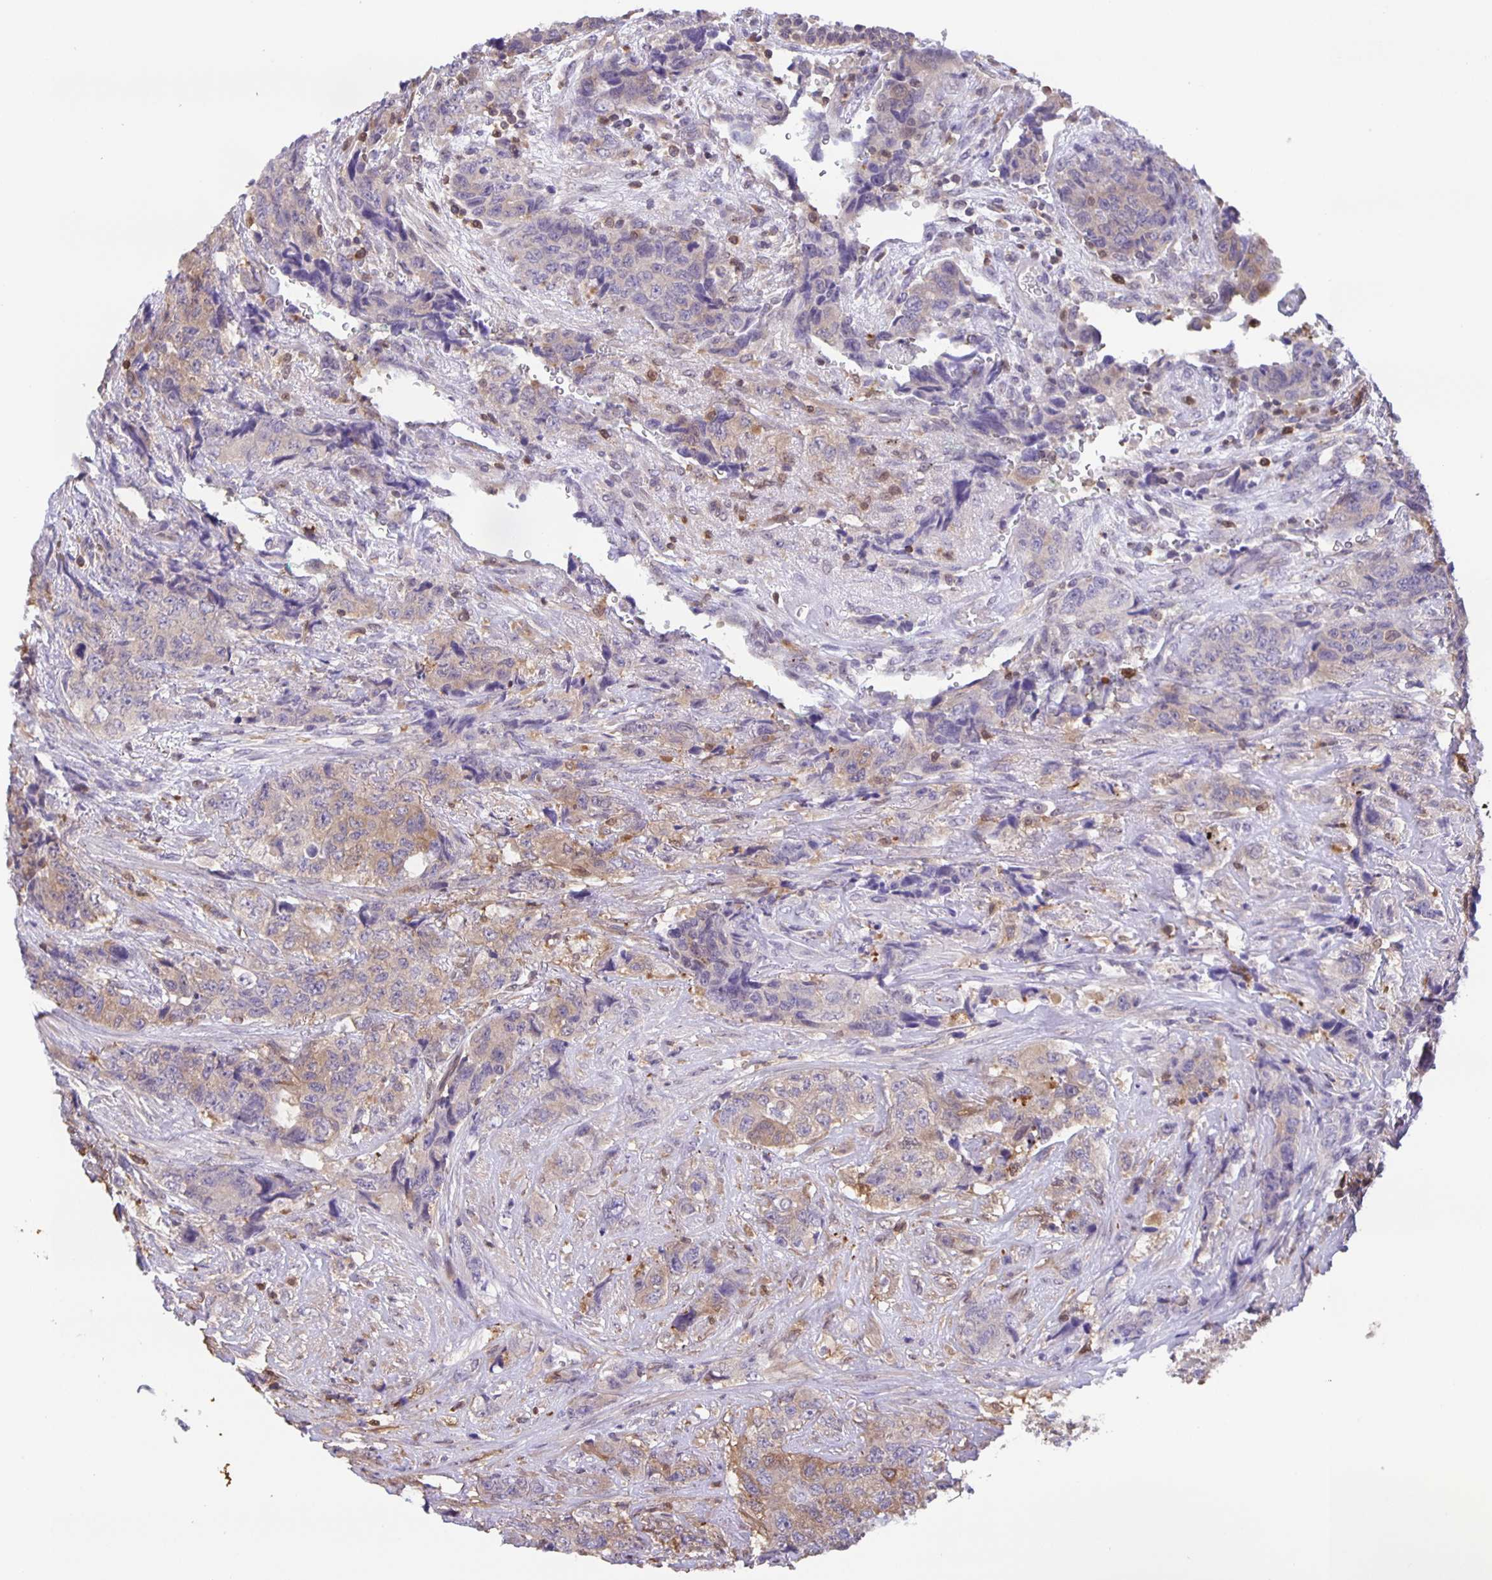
{"staining": {"intensity": "weak", "quantity": "<25%", "location": "cytoplasmic/membranous"}, "tissue": "urothelial cancer", "cell_type": "Tumor cells", "image_type": "cancer", "snomed": [{"axis": "morphology", "description": "Urothelial carcinoma, High grade"}, {"axis": "topography", "description": "Urinary bladder"}], "caption": "Tumor cells are negative for protein expression in human urothelial cancer.", "gene": "MARCHF6", "patient": {"sex": "female", "age": 78}}